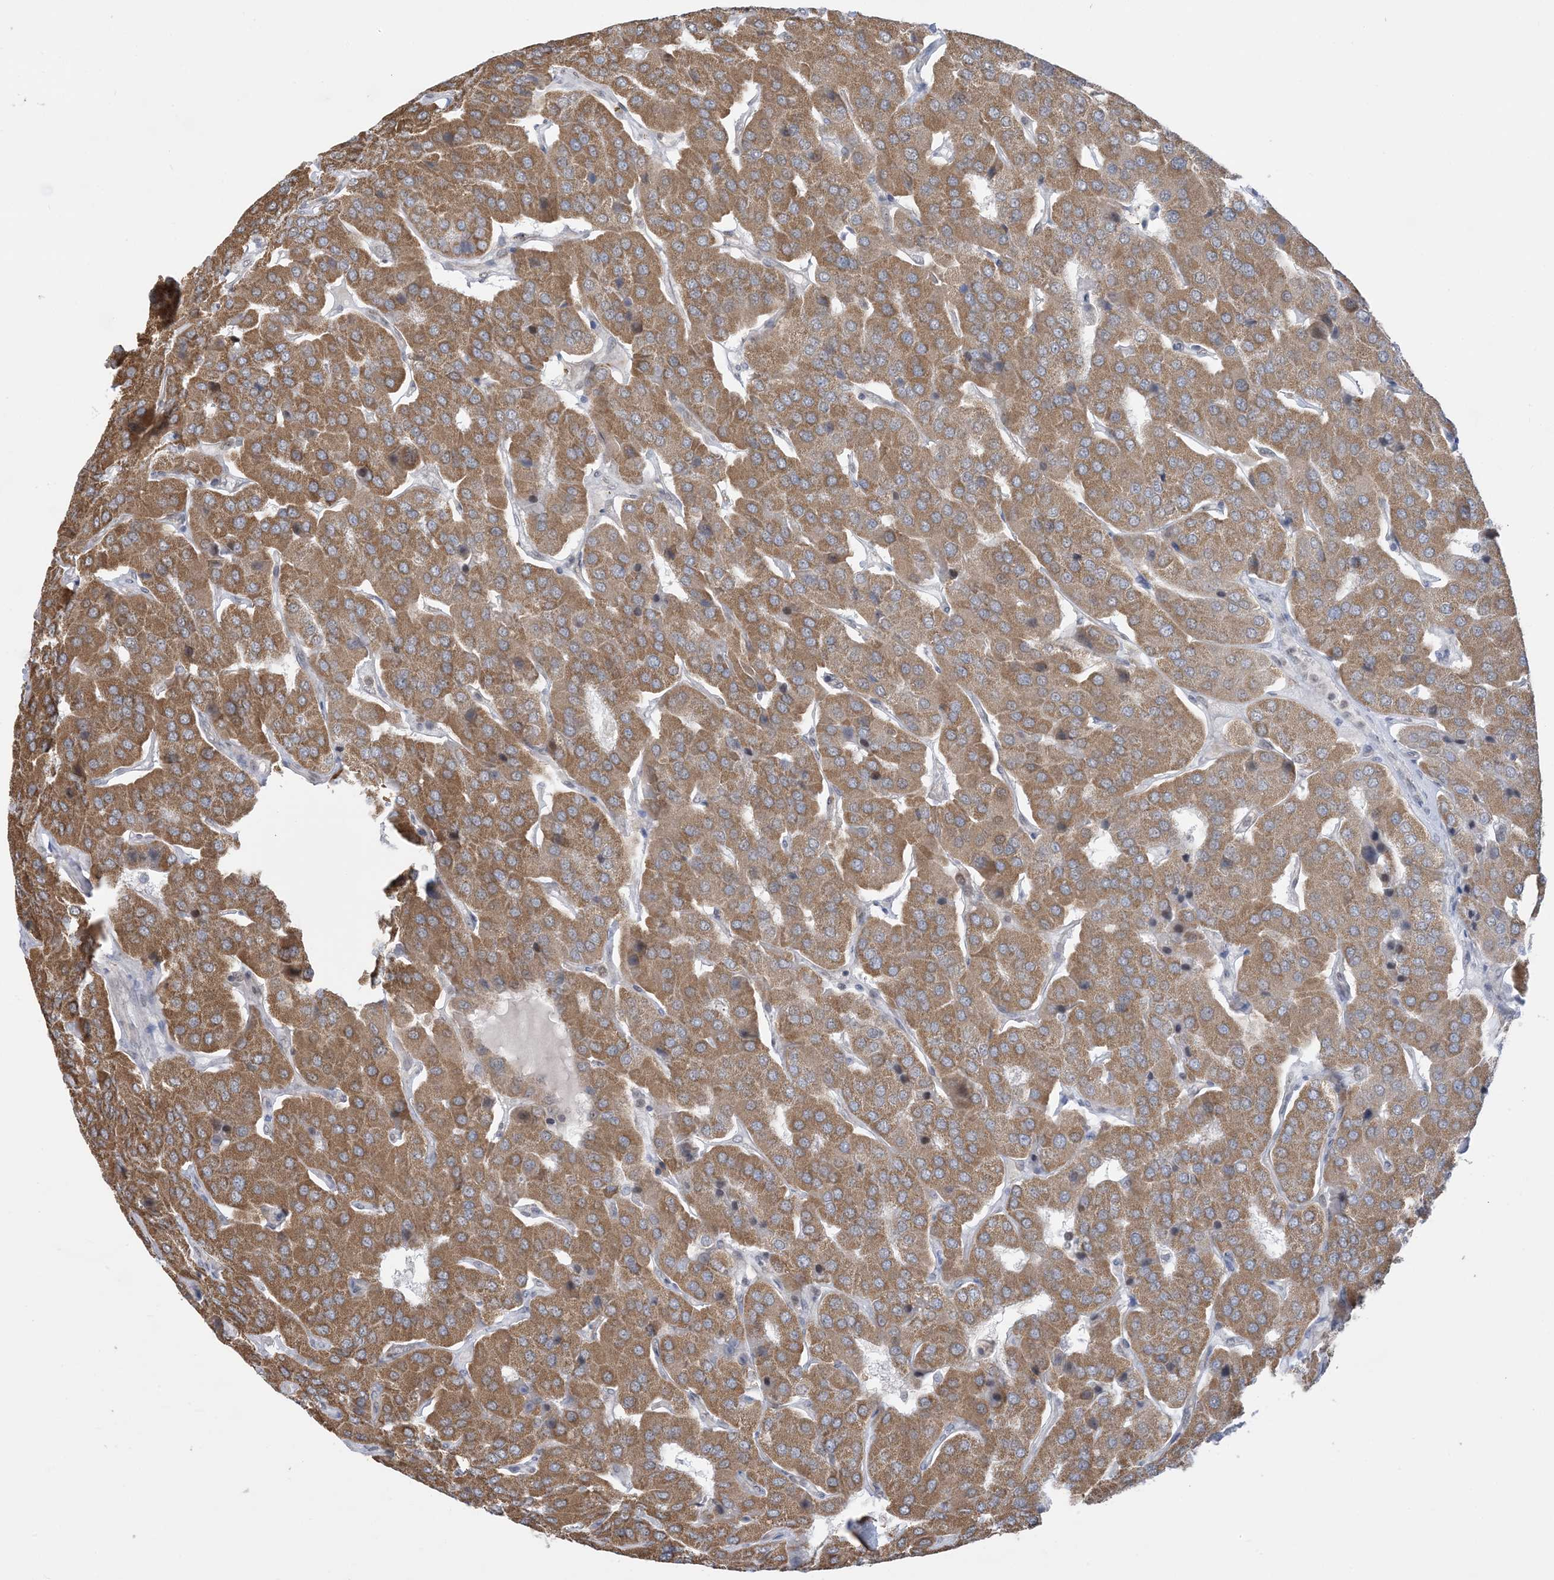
{"staining": {"intensity": "moderate", "quantity": ">75%", "location": "cytoplasmic/membranous"}, "tissue": "parathyroid gland", "cell_type": "Glandular cells", "image_type": "normal", "snomed": [{"axis": "morphology", "description": "Normal tissue, NOS"}, {"axis": "morphology", "description": "Adenoma, NOS"}, {"axis": "topography", "description": "Parathyroid gland"}], "caption": "Immunohistochemical staining of benign parathyroid gland exhibits moderate cytoplasmic/membranous protein expression in about >75% of glandular cells. (DAB IHC, brown staining for protein, blue staining for nuclei).", "gene": "CASP4", "patient": {"sex": "female", "age": 86}}